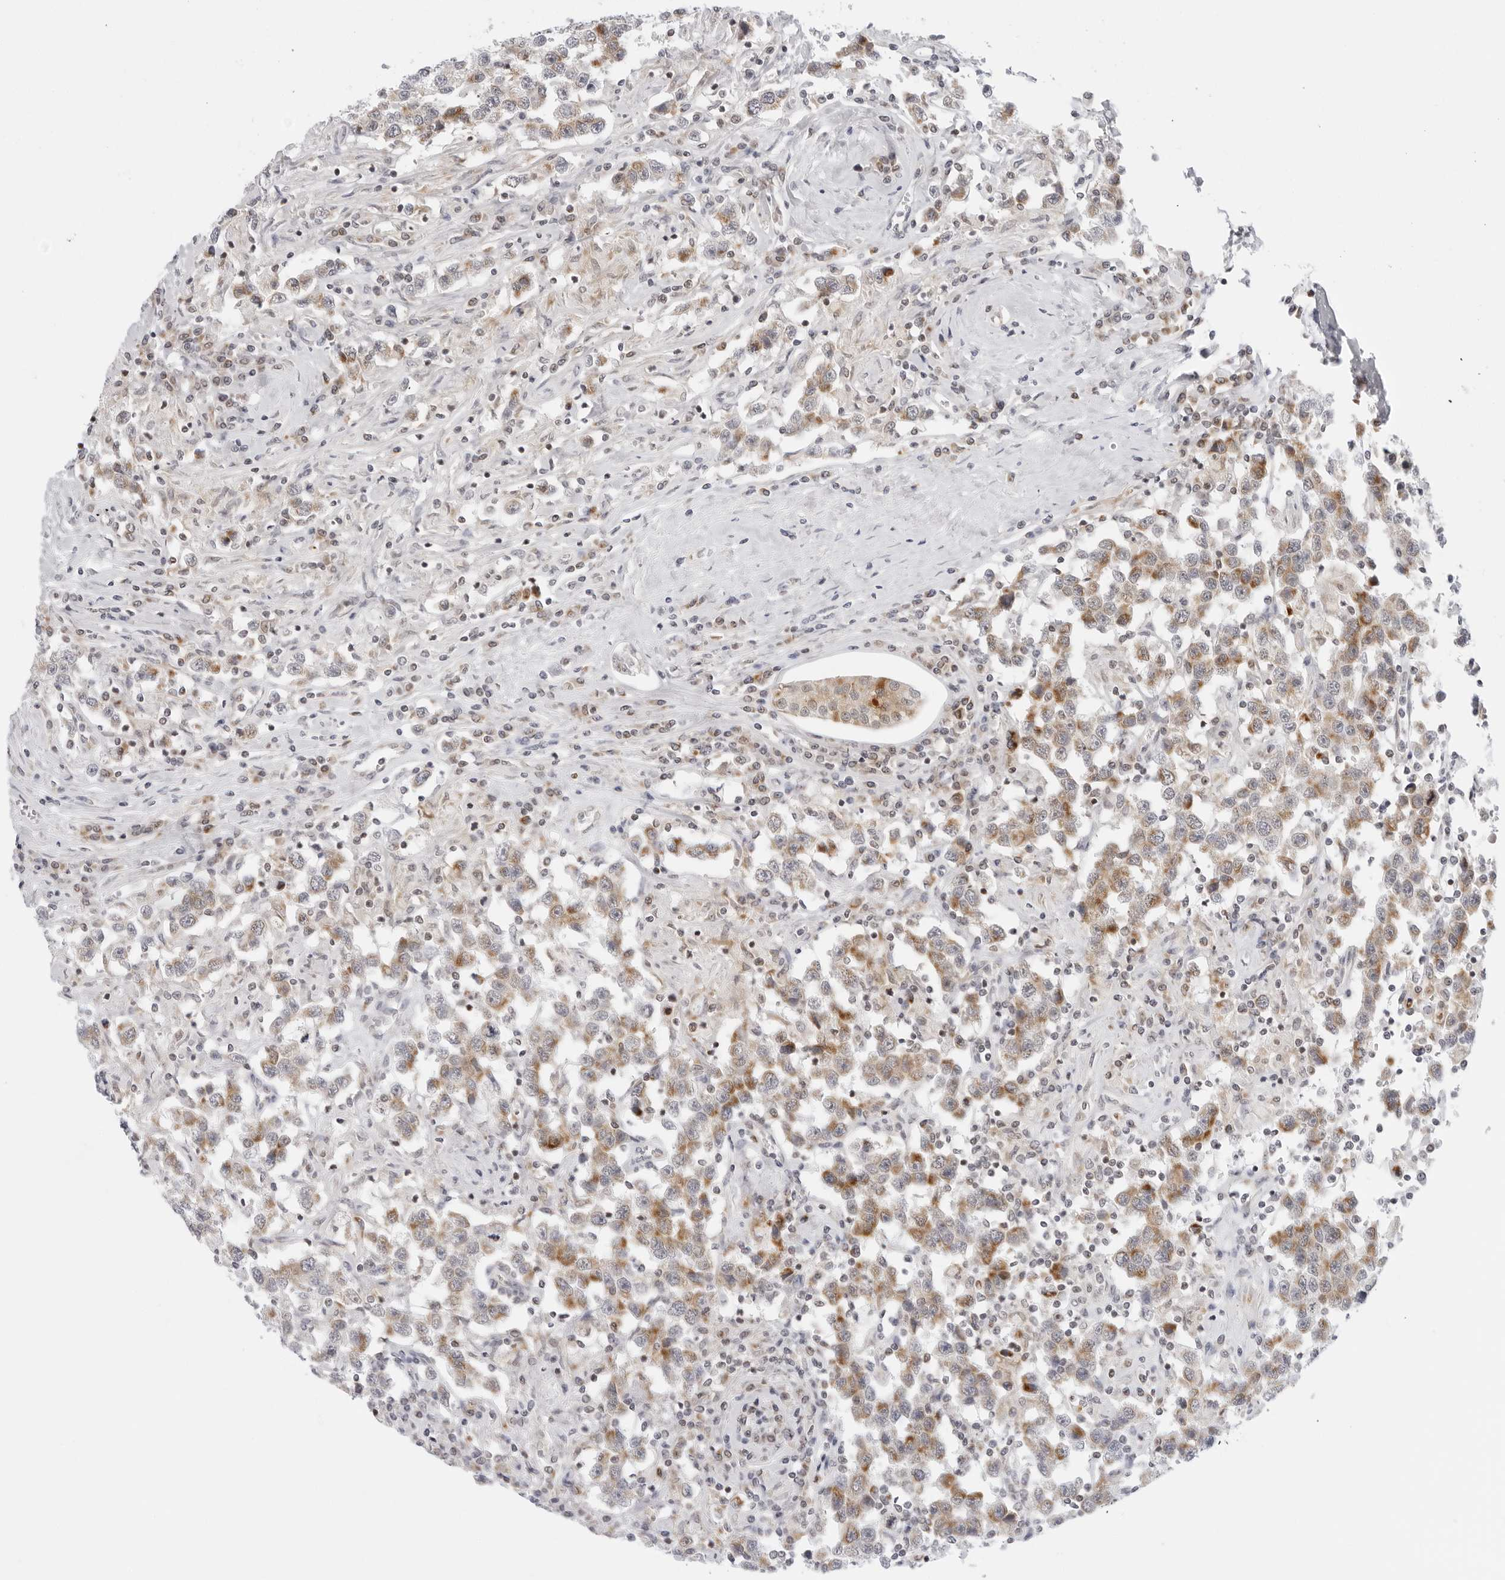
{"staining": {"intensity": "moderate", "quantity": ">75%", "location": "cytoplasmic/membranous"}, "tissue": "testis cancer", "cell_type": "Tumor cells", "image_type": "cancer", "snomed": [{"axis": "morphology", "description": "Seminoma, NOS"}, {"axis": "topography", "description": "Testis"}], "caption": "Moderate cytoplasmic/membranous staining for a protein is appreciated in approximately >75% of tumor cells of testis cancer (seminoma) using IHC.", "gene": "CIART", "patient": {"sex": "male", "age": 41}}